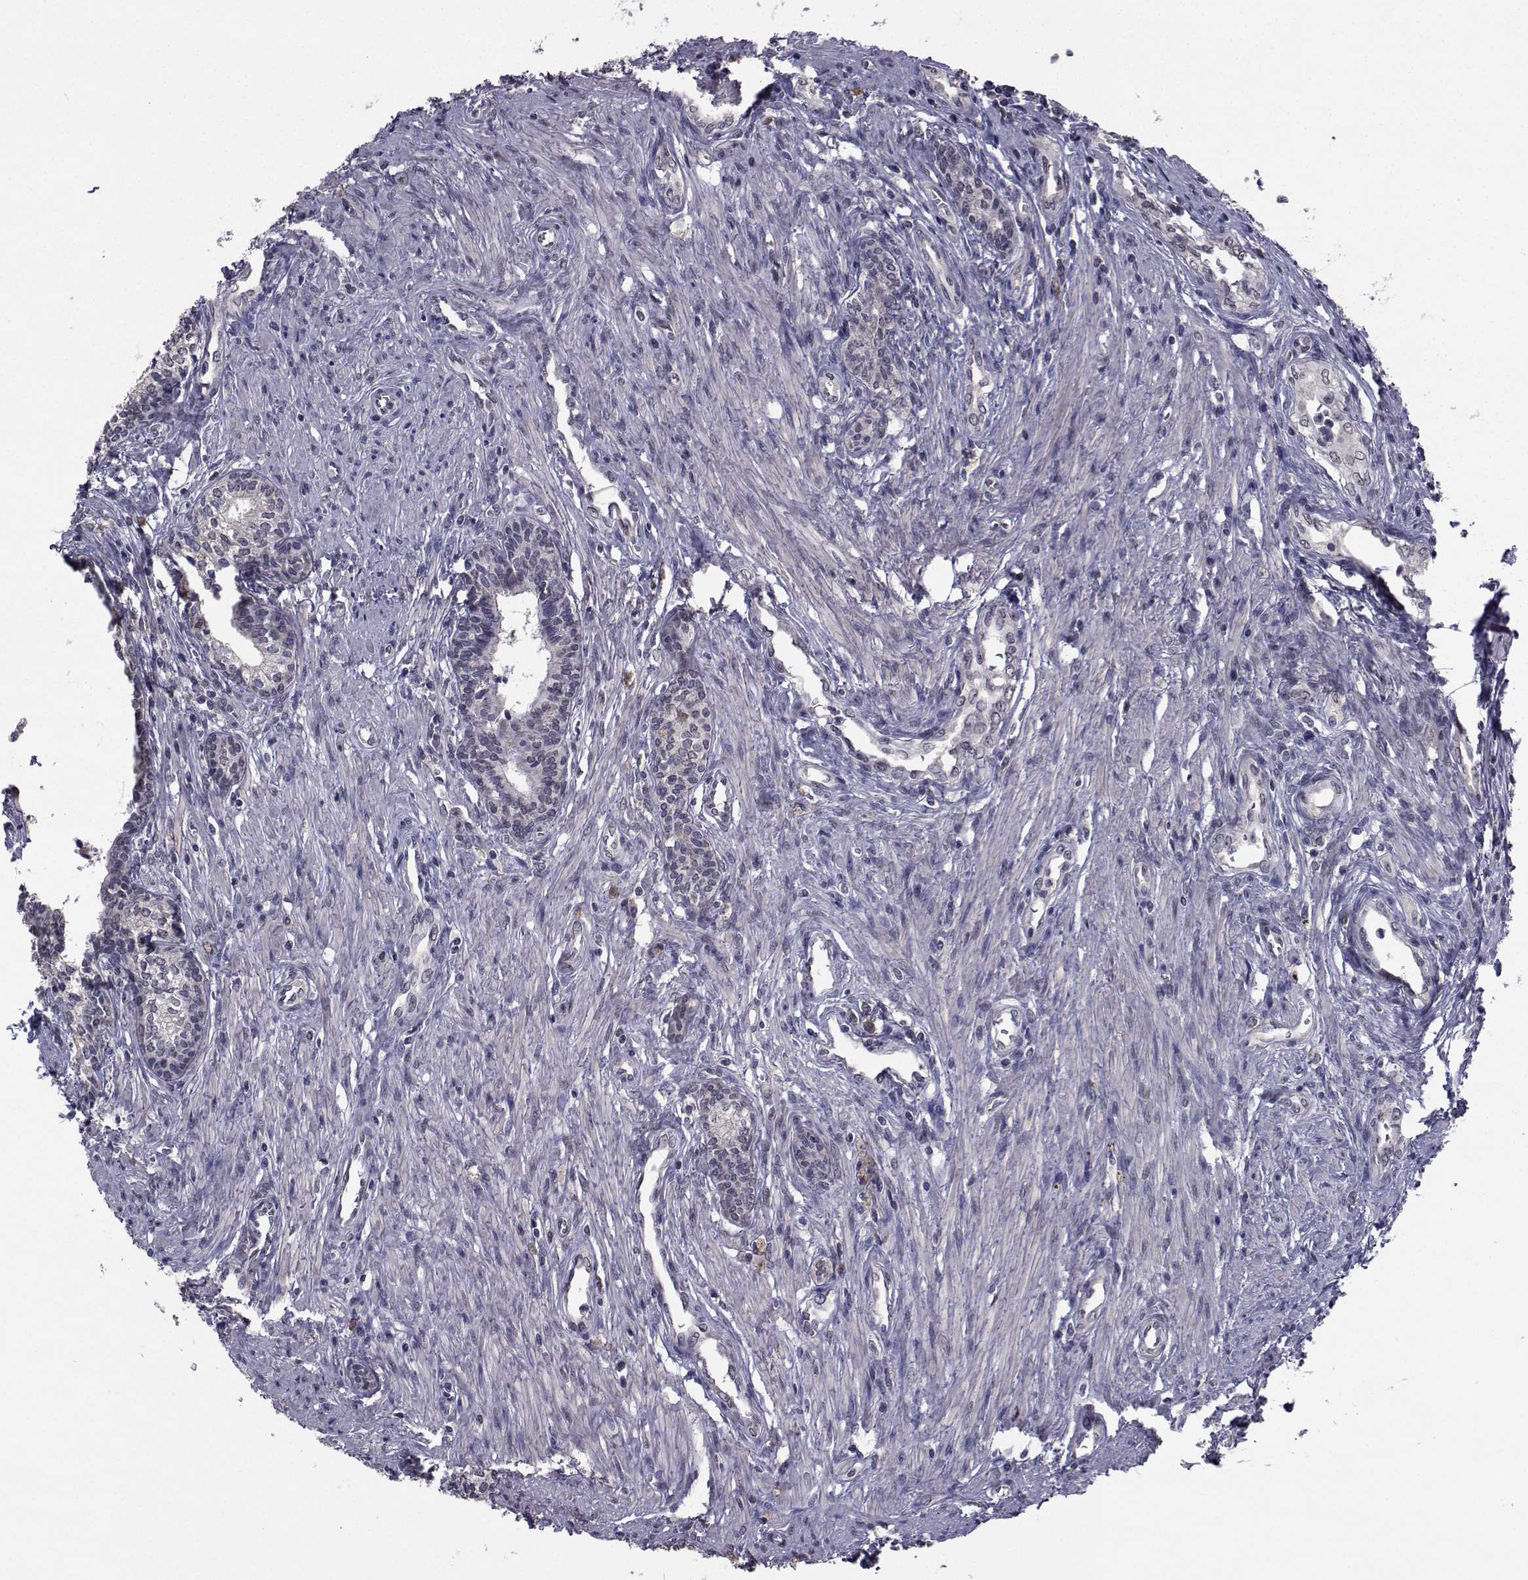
{"staining": {"intensity": "weak", "quantity": "<25%", "location": "cytoplasmic/membranous"}, "tissue": "prostate", "cell_type": "Glandular cells", "image_type": "normal", "snomed": [{"axis": "morphology", "description": "Normal tissue, NOS"}, {"axis": "topography", "description": "Prostate"}], "caption": "High power microscopy image of an immunohistochemistry (IHC) image of normal prostate, revealing no significant positivity in glandular cells.", "gene": "CYP2S1", "patient": {"sex": "male", "age": 60}}